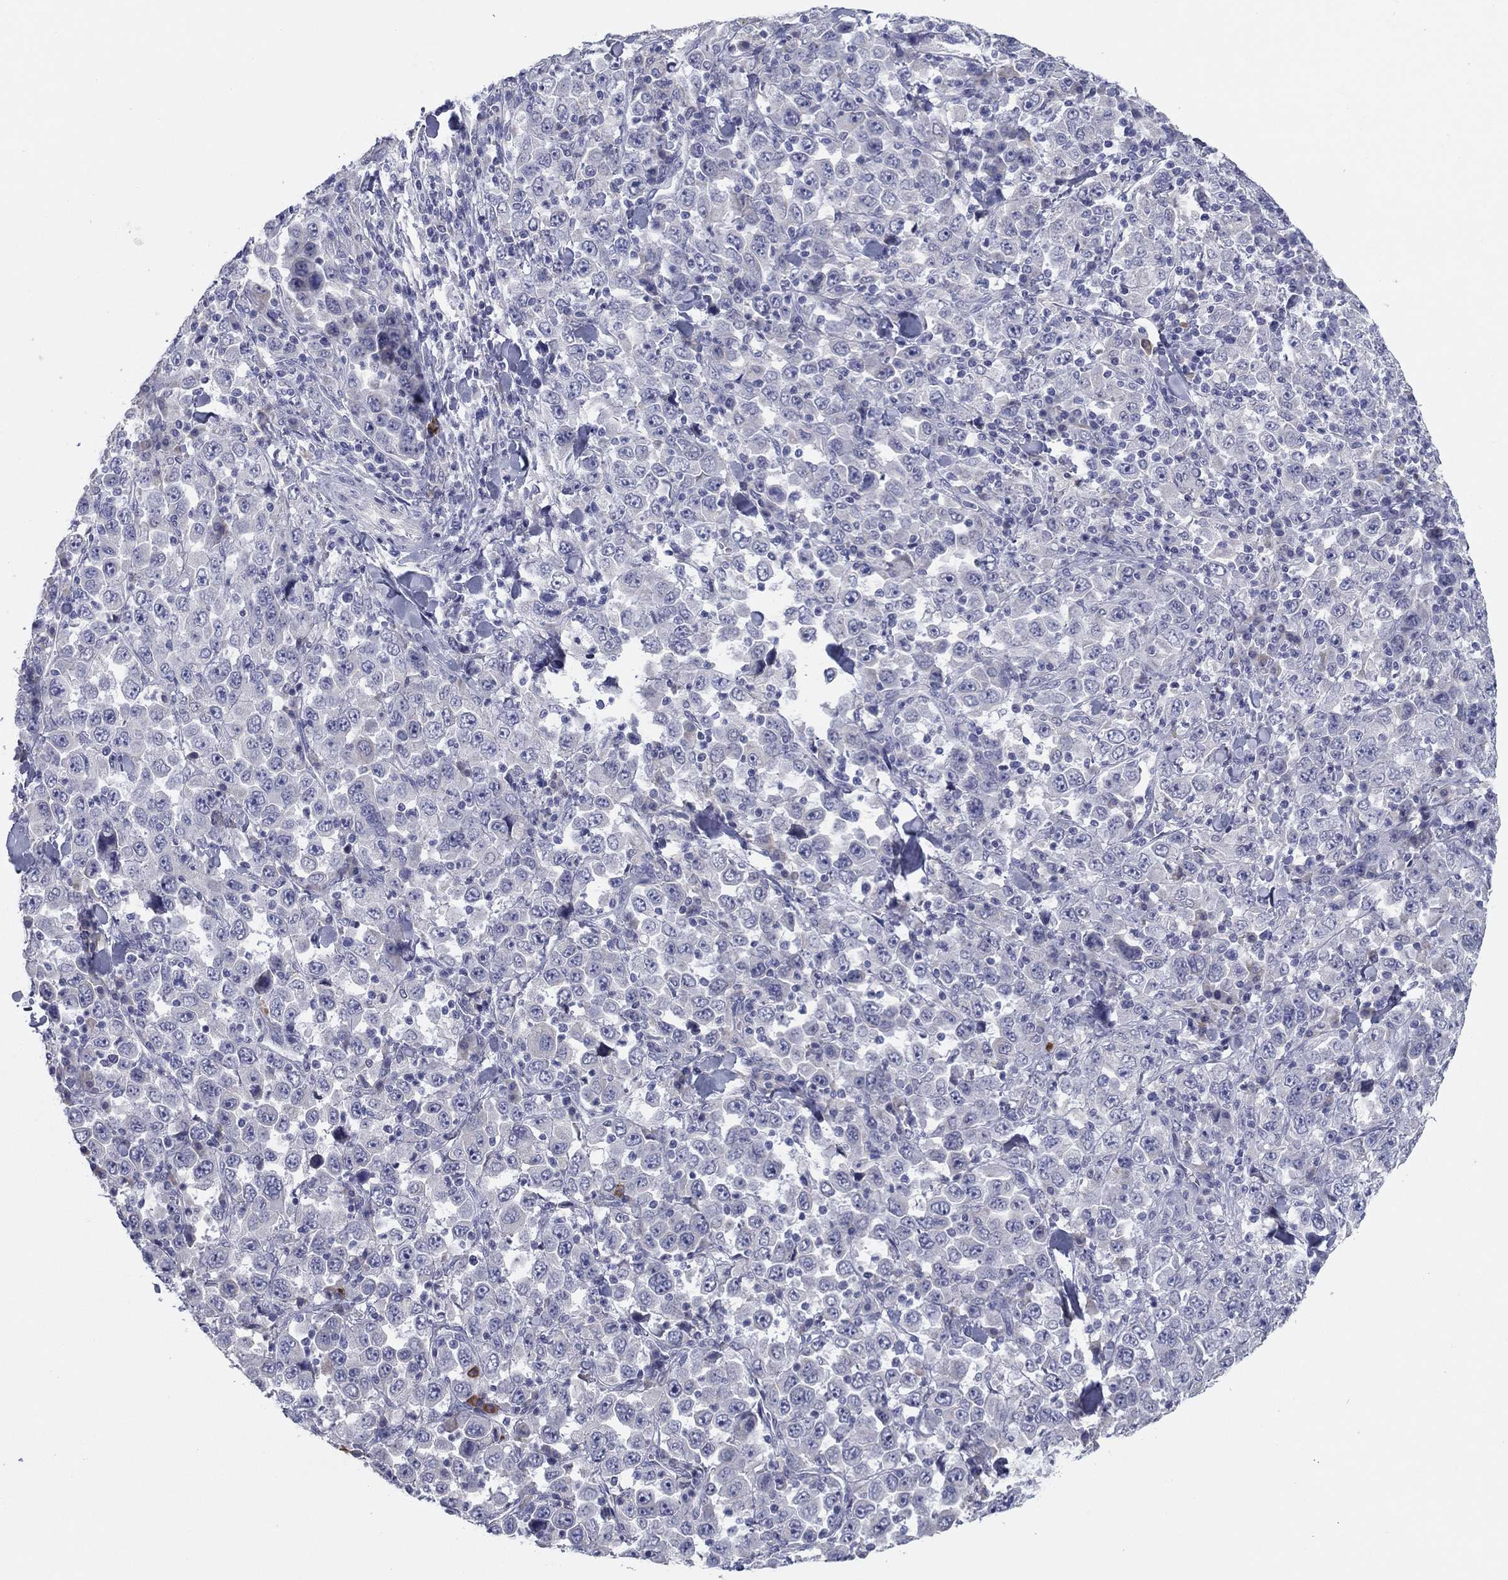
{"staining": {"intensity": "negative", "quantity": "none", "location": "none"}, "tissue": "stomach cancer", "cell_type": "Tumor cells", "image_type": "cancer", "snomed": [{"axis": "morphology", "description": "Normal tissue, NOS"}, {"axis": "morphology", "description": "Adenocarcinoma, NOS"}, {"axis": "topography", "description": "Stomach, upper"}, {"axis": "topography", "description": "Stomach"}], "caption": "A micrograph of stomach cancer (adenocarcinoma) stained for a protein shows no brown staining in tumor cells. (DAB (3,3'-diaminobenzidine) immunohistochemistry (IHC) visualized using brightfield microscopy, high magnification).", "gene": "GRK7", "patient": {"sex": "male", "age": 59}}